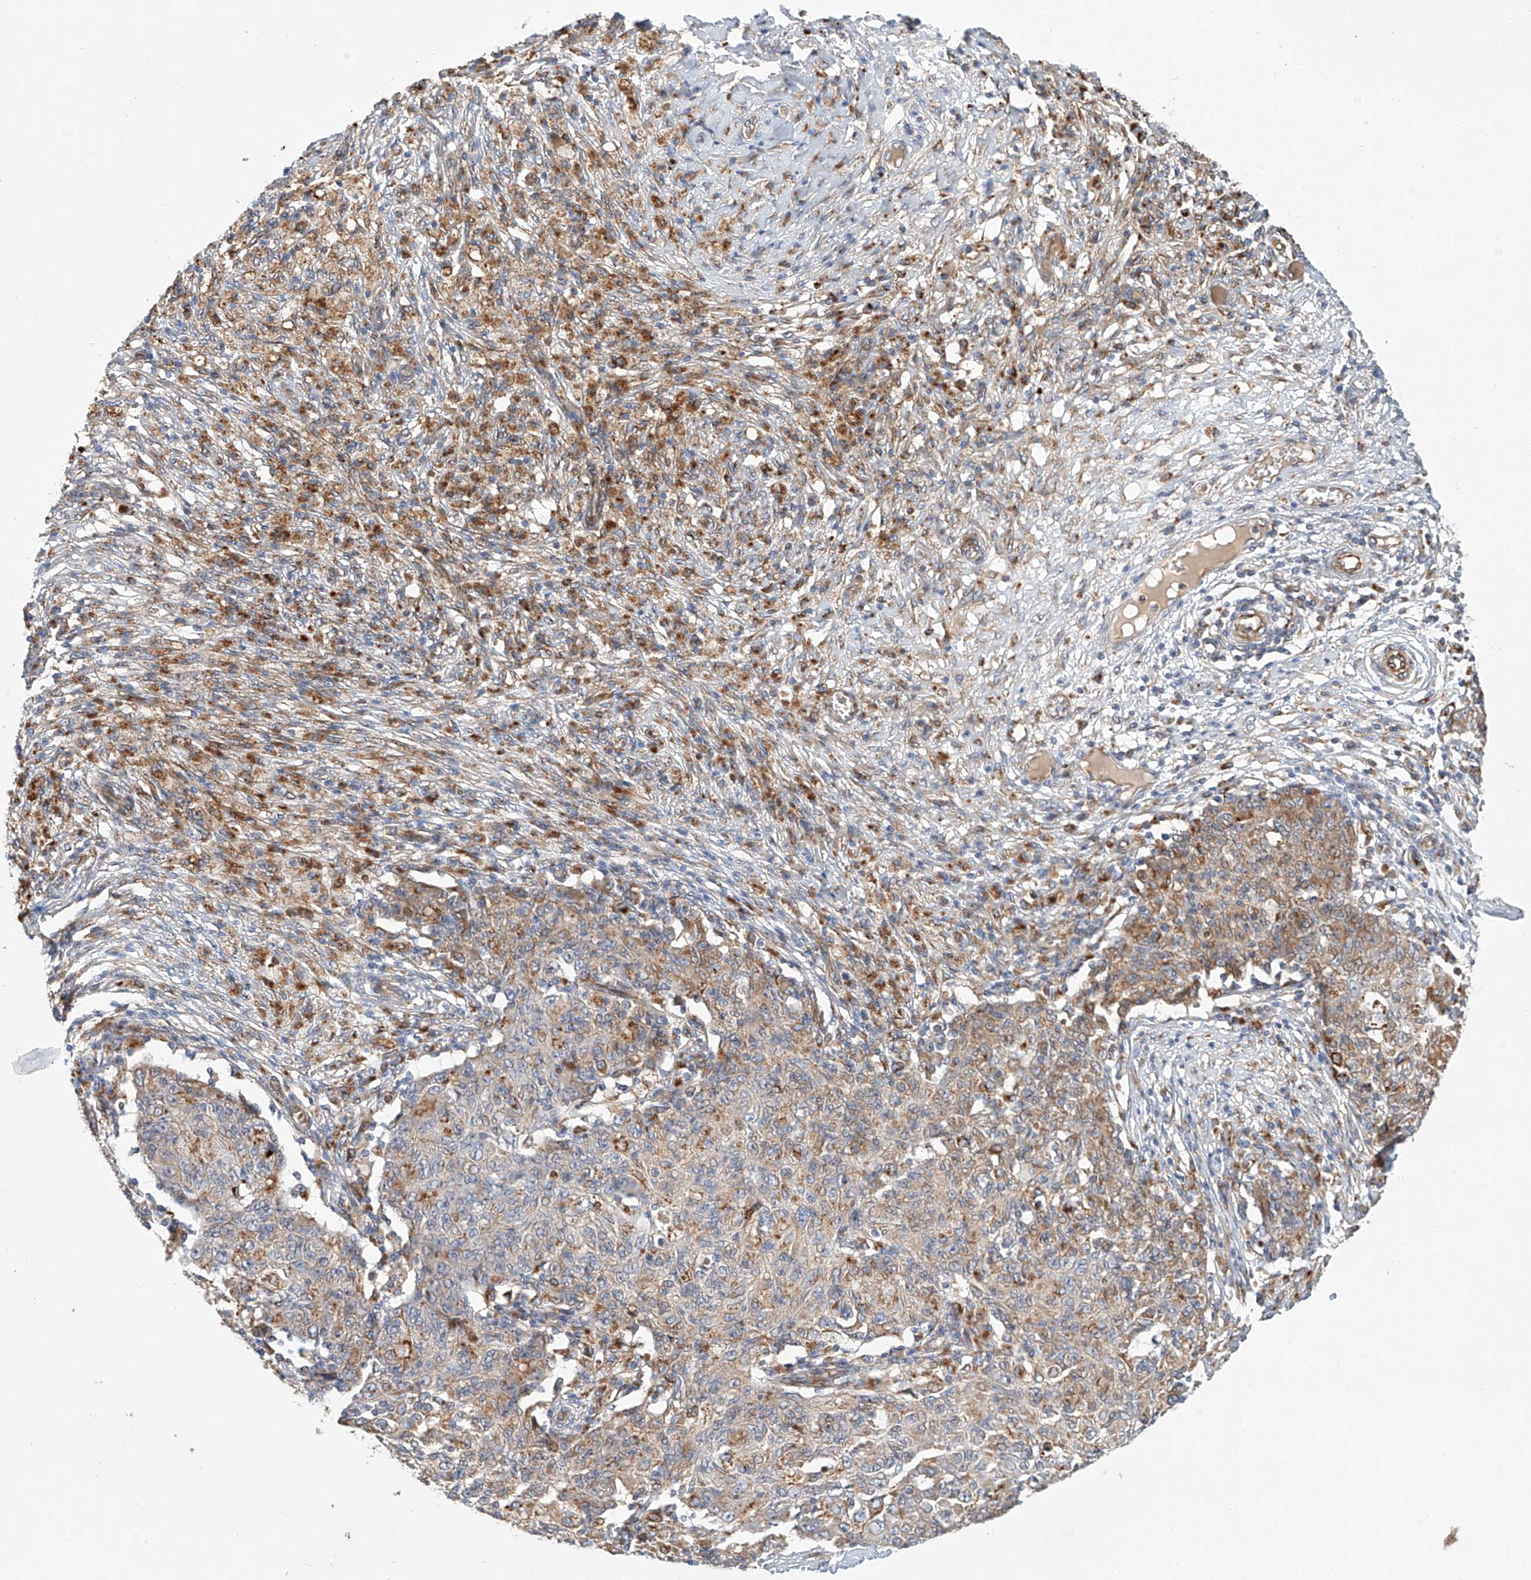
{"staining": {"intensity": "weak", "quantity": "25%-75%", "location": "cytoplasmic/membranous"}, "tissue": "ovarian cancer", "cell_type": "Tumor cells", "image_type": "cancer", "snomed": [{"axis": "morphology", "description": "Carcinoma, endometroid"}, {"axis": "topography", "description": "Ovary"}], "caption": "Immunohistochemistry photomicrograph of ovarian cancer (endometroid carcinoma) stained for a protein (brown), which shows low levels of weak cytoplasmic/membranous positivity in approximately 25%-75% of tumor cells.", "gene": "HGSNAT", "patient": {"sex": "female", "age": 42}}